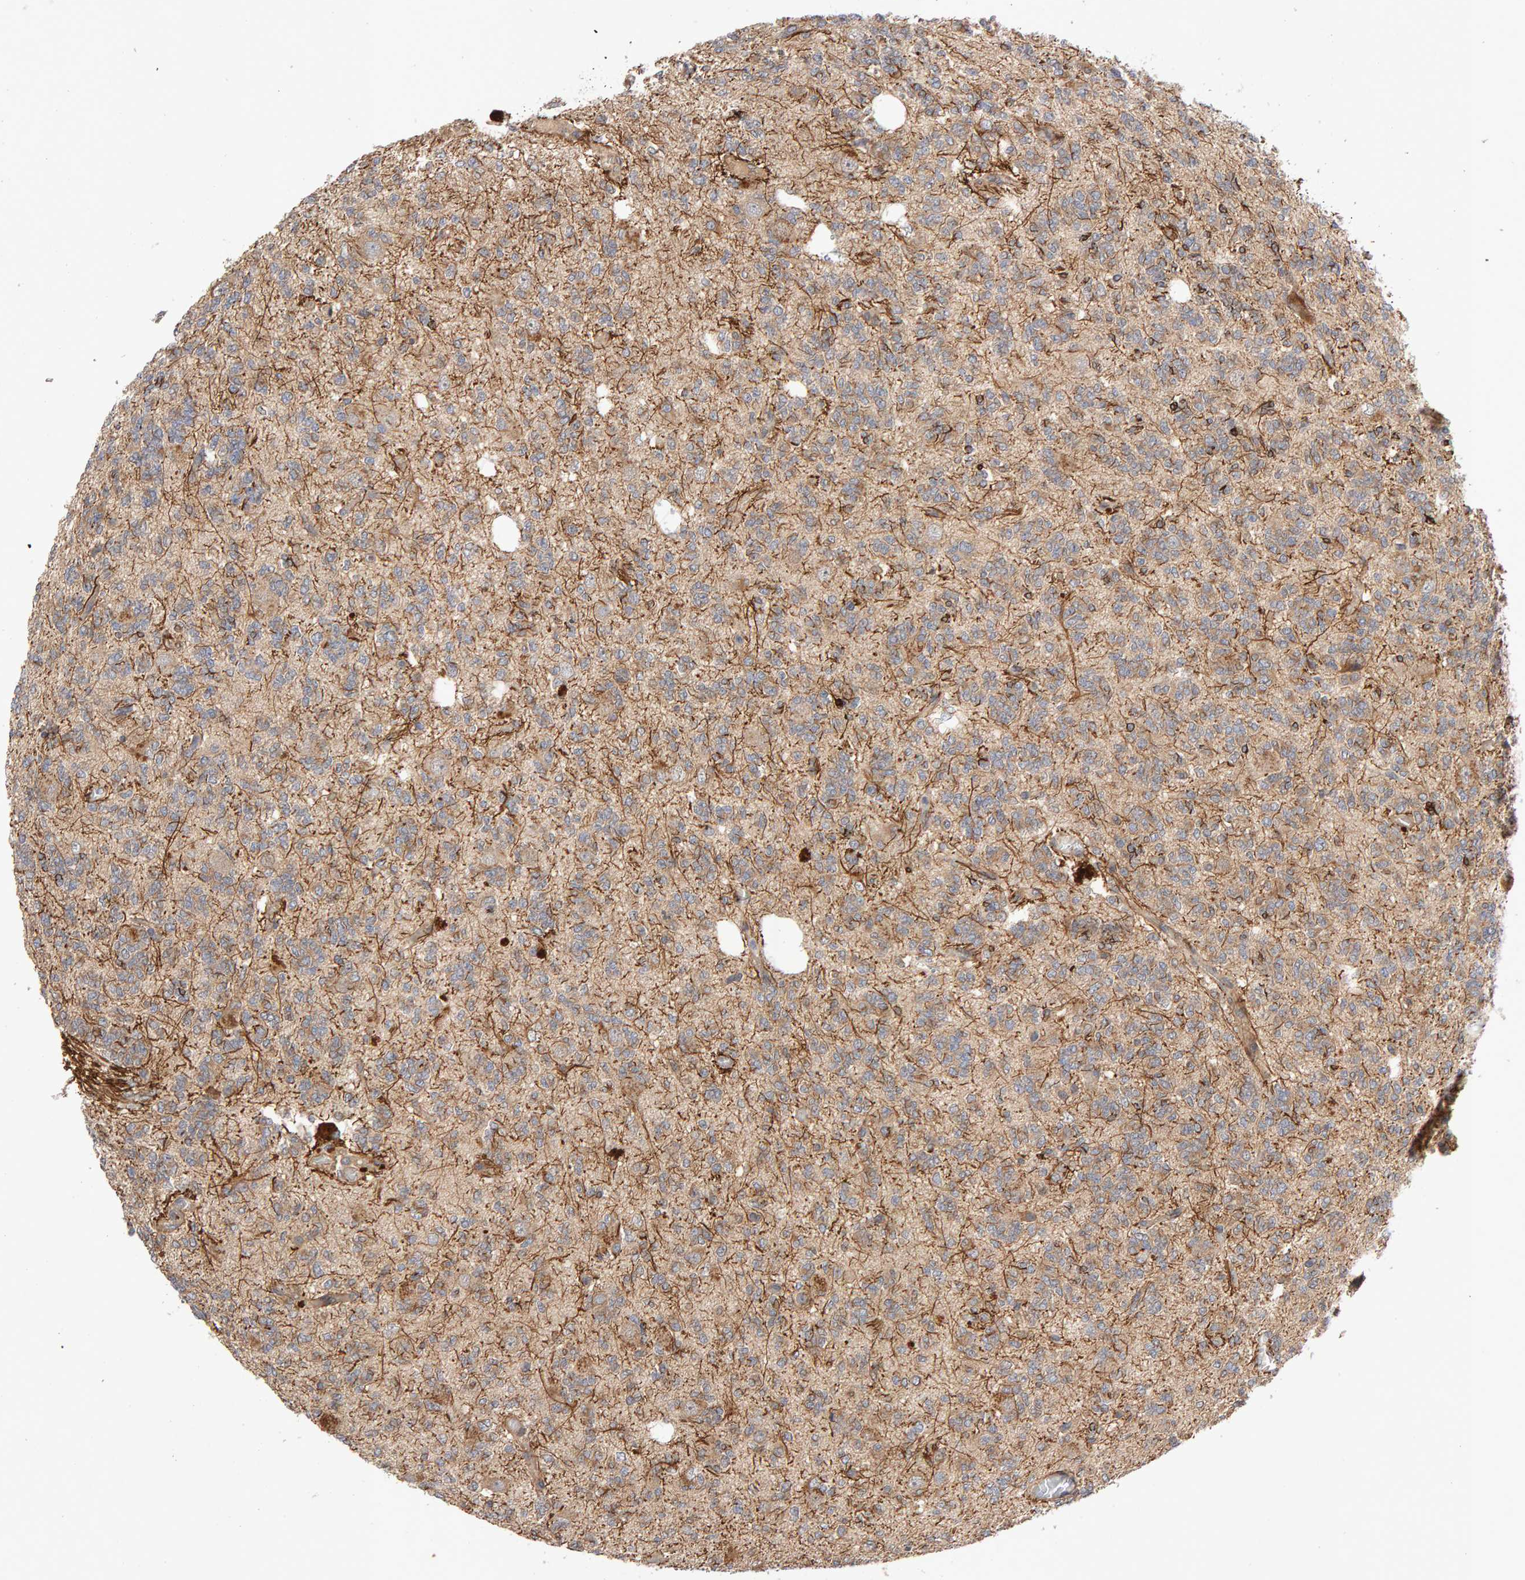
{"staining": {"intensity": "weak", "quantity": ">75%", "location": "cytoplasmic/membranous"}, "tissue": "glioma", "cell_type": "Tumor cells", "image_type": "cancer", "snomed": [{"axis": "morphology", "description": "Glioma, malignant, Low grade"}, {"axis": "topography", "description": "Brain"}], "caption": "Immunohistochemical staining of glioma demonstrates low levels of weak cytoplasmic/membranous staining in approximately >75% of tumor cells.", "gene": "RNF19A", "patient": {"sex": "male", "age": 38}}